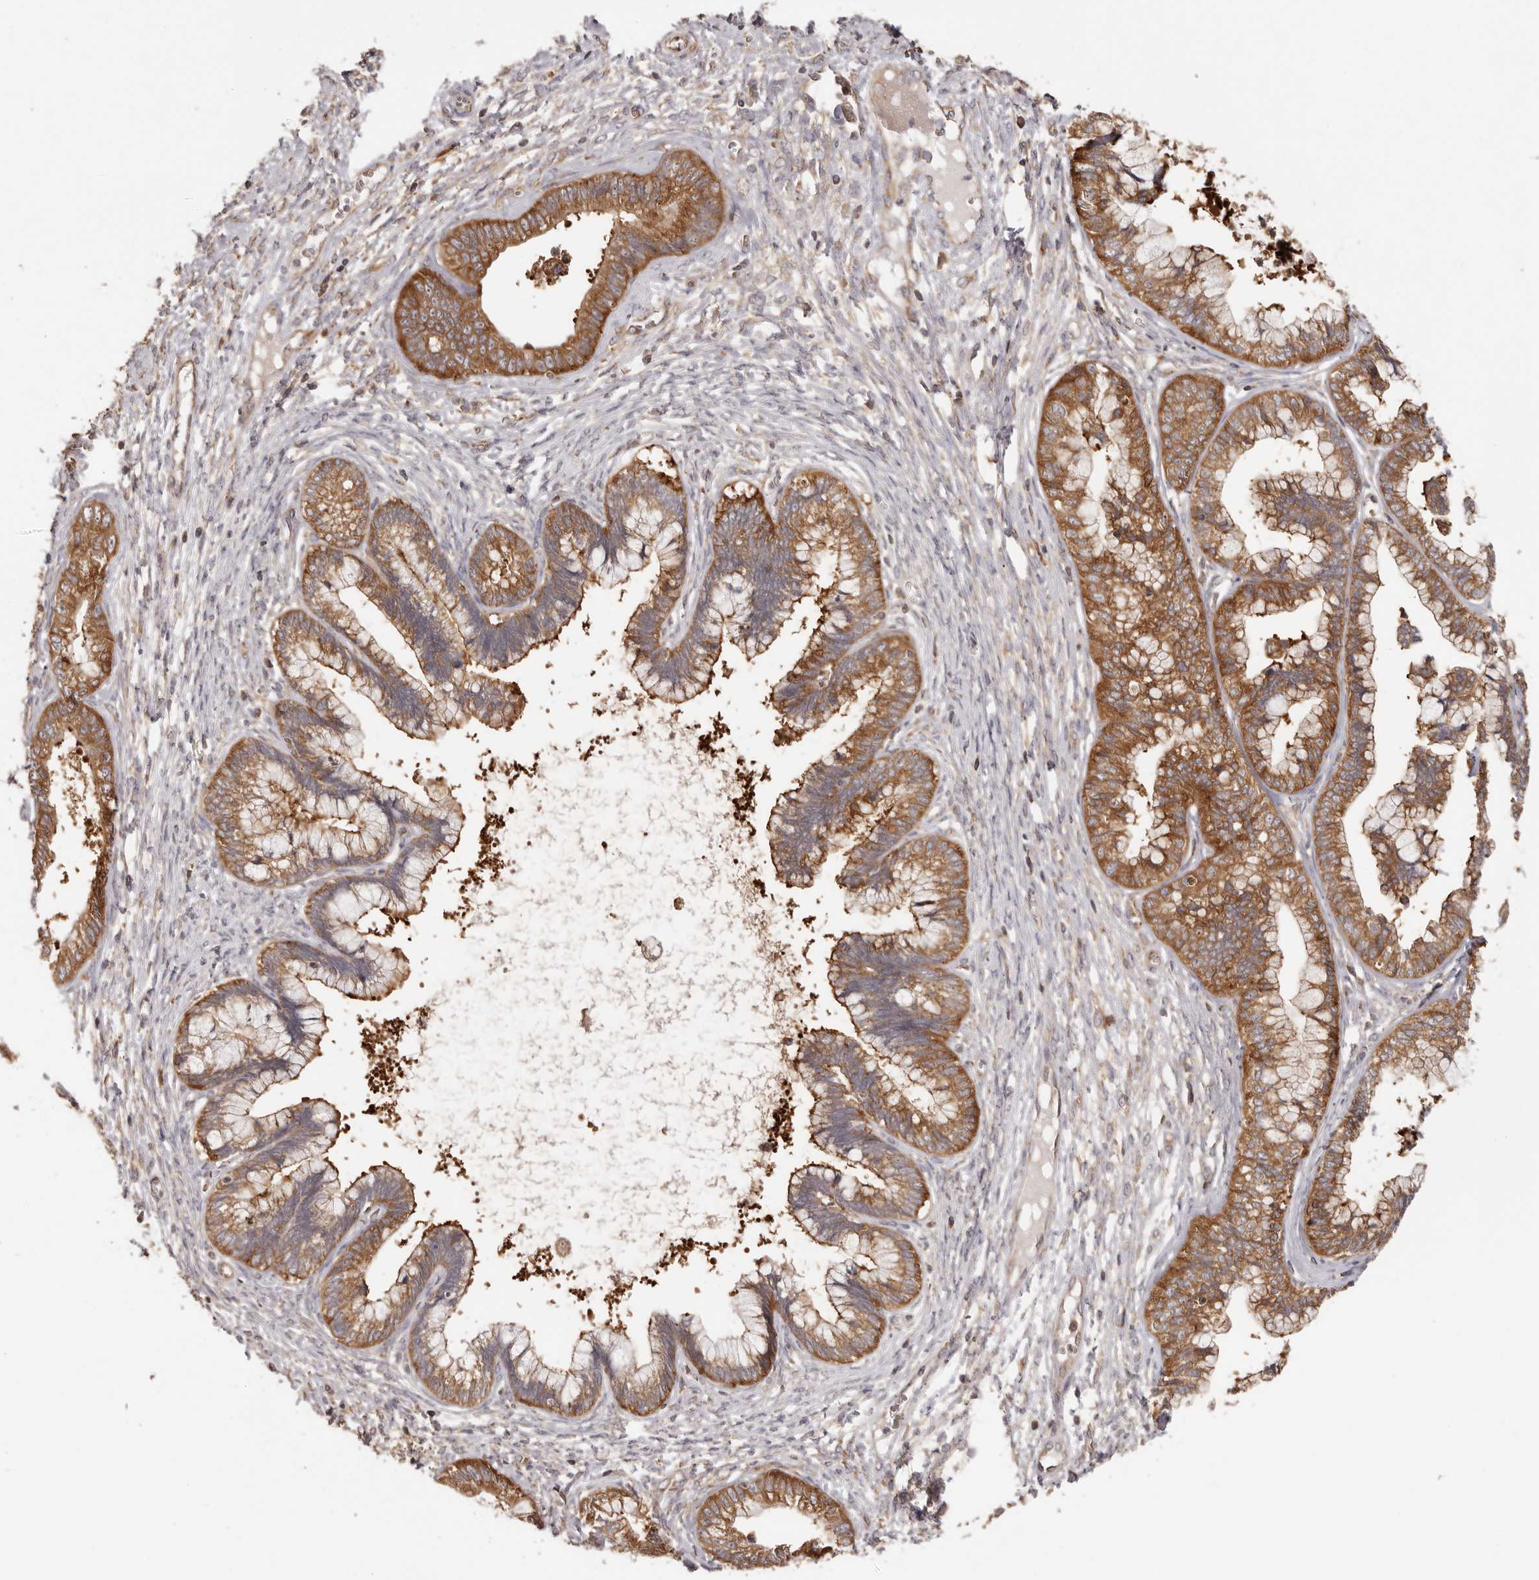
{"staining": {"intensity": "moderate", "quantity": ">75%", "location": "cytoplasmic/membranous"}, "tissue": "cervical cancer", "cell_type": "Tumor cells", "image_type": "cancer", "snomed": [{"axis": "morphology", "description": "Adenocarcinoma, NOS"}, {"axis": "topography", "description": "Cervix"}], "caption": "DAB immunohistochemical staining of cervical cancer (adenocarcinoma) reveals moderate cytoplasmic/membranous protein expression in approximately >75% of tumor cells. (IHC, brightfield microscopy, high magnification).", "gene": "EEF1E1", "patient": {"sex": "female", "age": 44}}